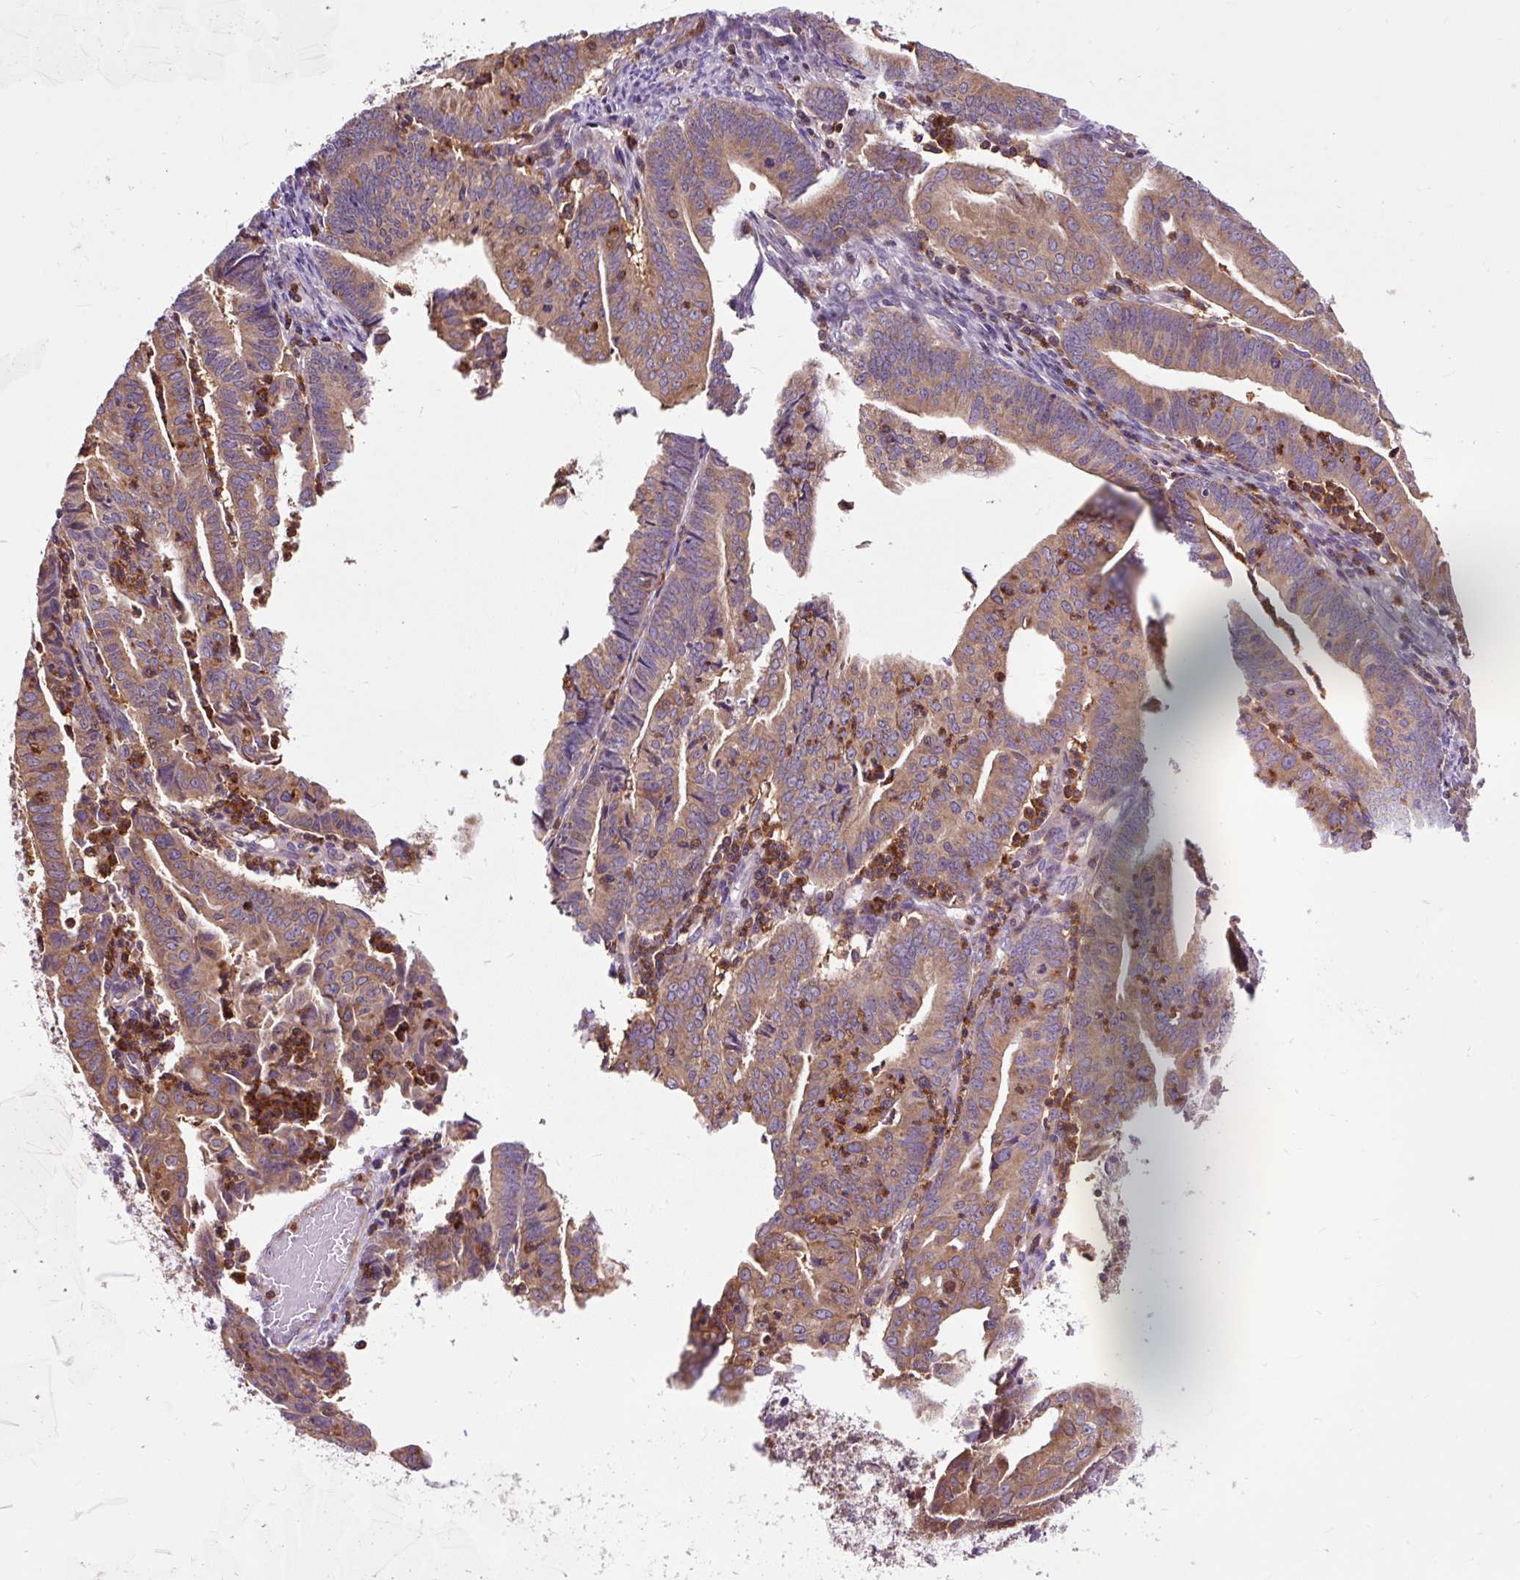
{"staining": {"intensity": "moderate", "quantity": ">75%", "location": "cytoplasmic/membranous"}, "tissue": "endometrial cancer", "cell_type": "Tumor cells", "image_type": "cancer", "snomed": [{"axis": "morphology", "description": "Adenocarcinoma, NOS"}, {"axis": "topography", "description": "Endometrium"}], "caption": "Endometrial cancer was stained to show a protein in brown. There is medium levels of moderate cytoplasmic/membranous expression in approximately >75% of tumor cells.", "gene": "CISD3", "patient": {"sex": "female", "age": 60}}